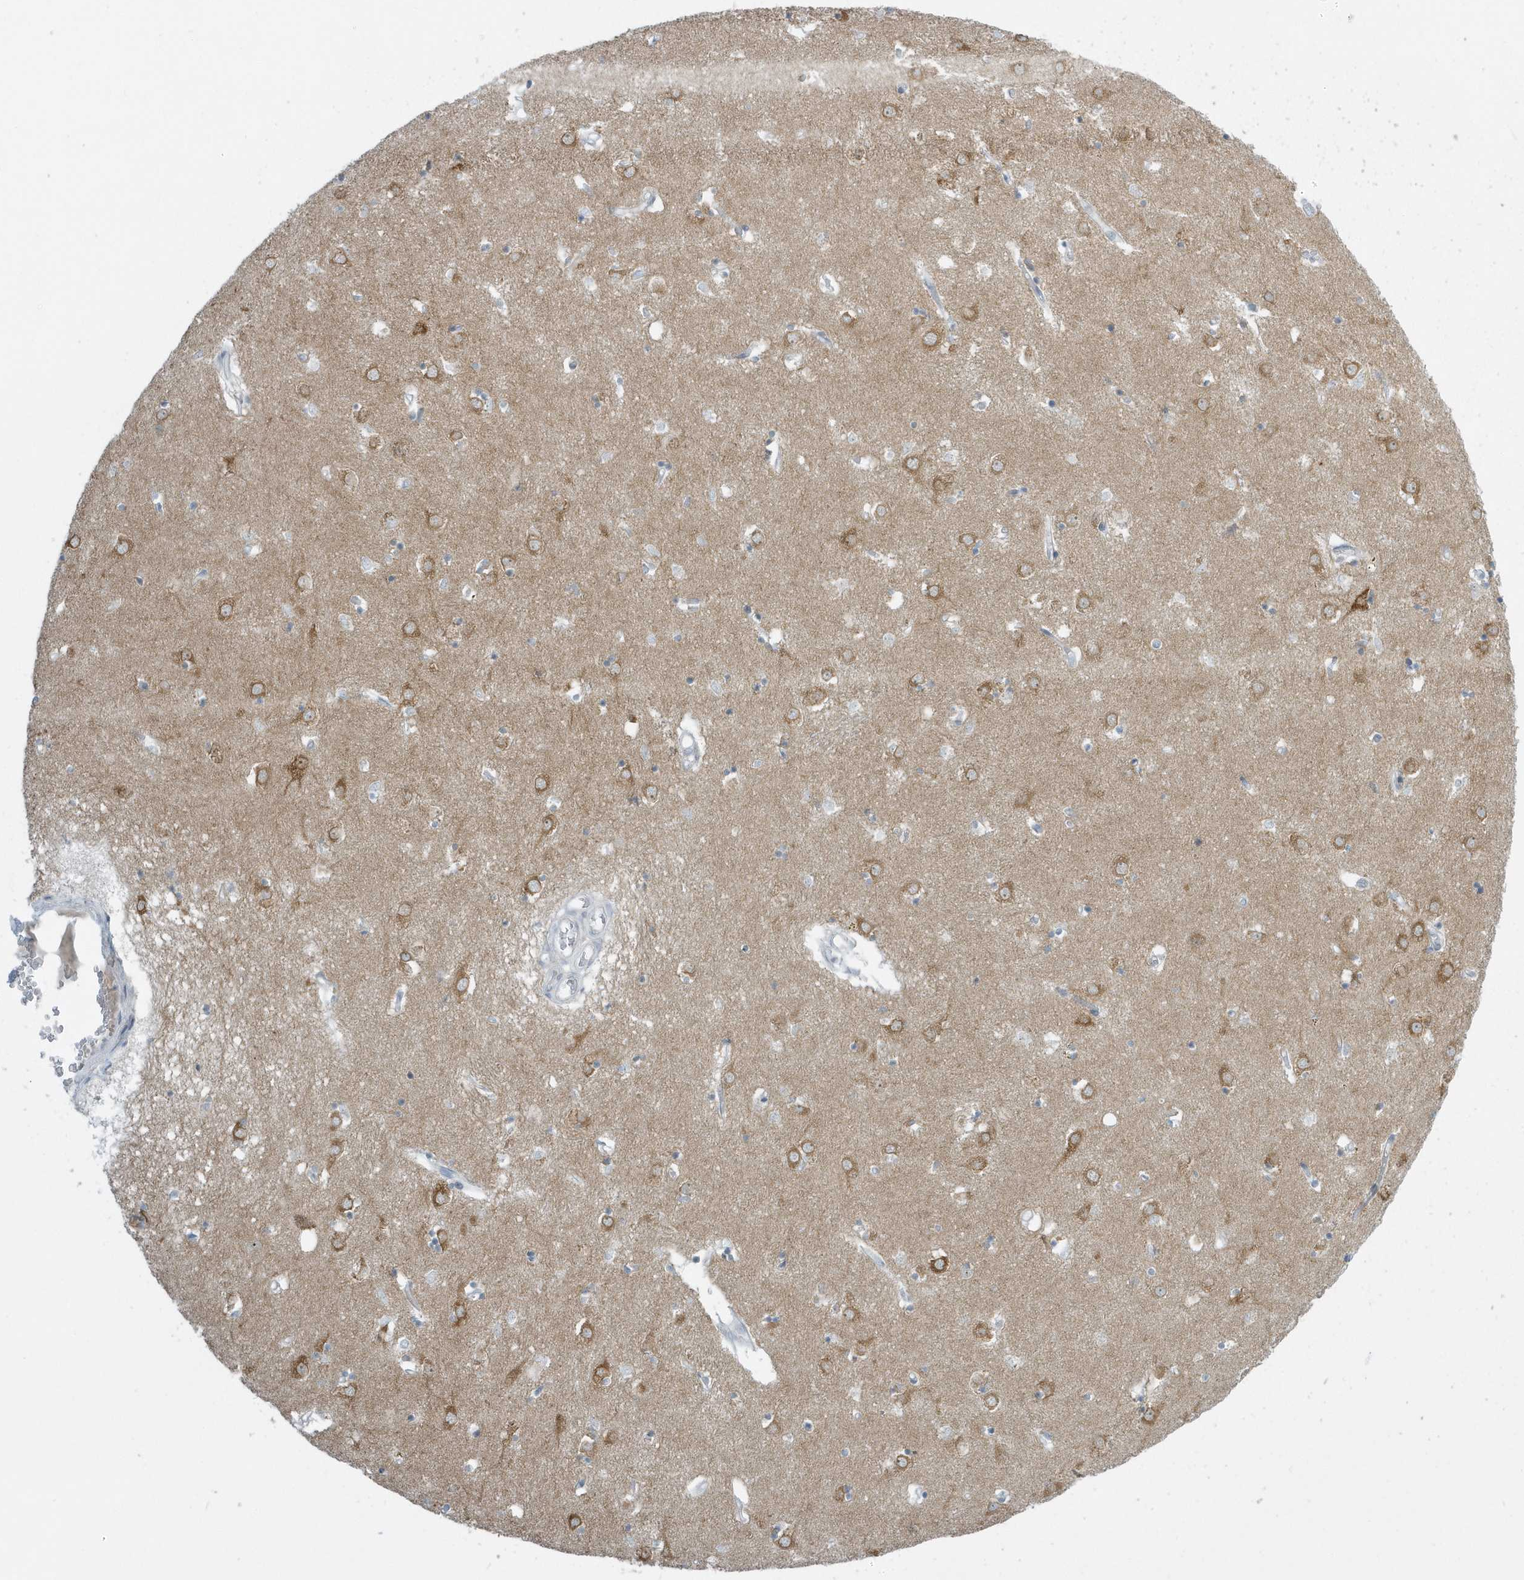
{"staining": {"intensity": "weak", "quantity": "<25%", "location": "cytoplasmic/membranous"}, "tissue": "caudate", "cell_type": "Glial cells", "image_type": "normal", "snomed": [{"axis": "morphology", "description": "Normal tissue, NOS"}, {"axis": "topography", "description": "Lateral ventricle wall"}], "caption": "This is an immunohistochemistry image of unremarkable human caudate. There is no staining in glial cells.", "gene": "SCN3A", "patient": {"sex": "male", "age": 70}}